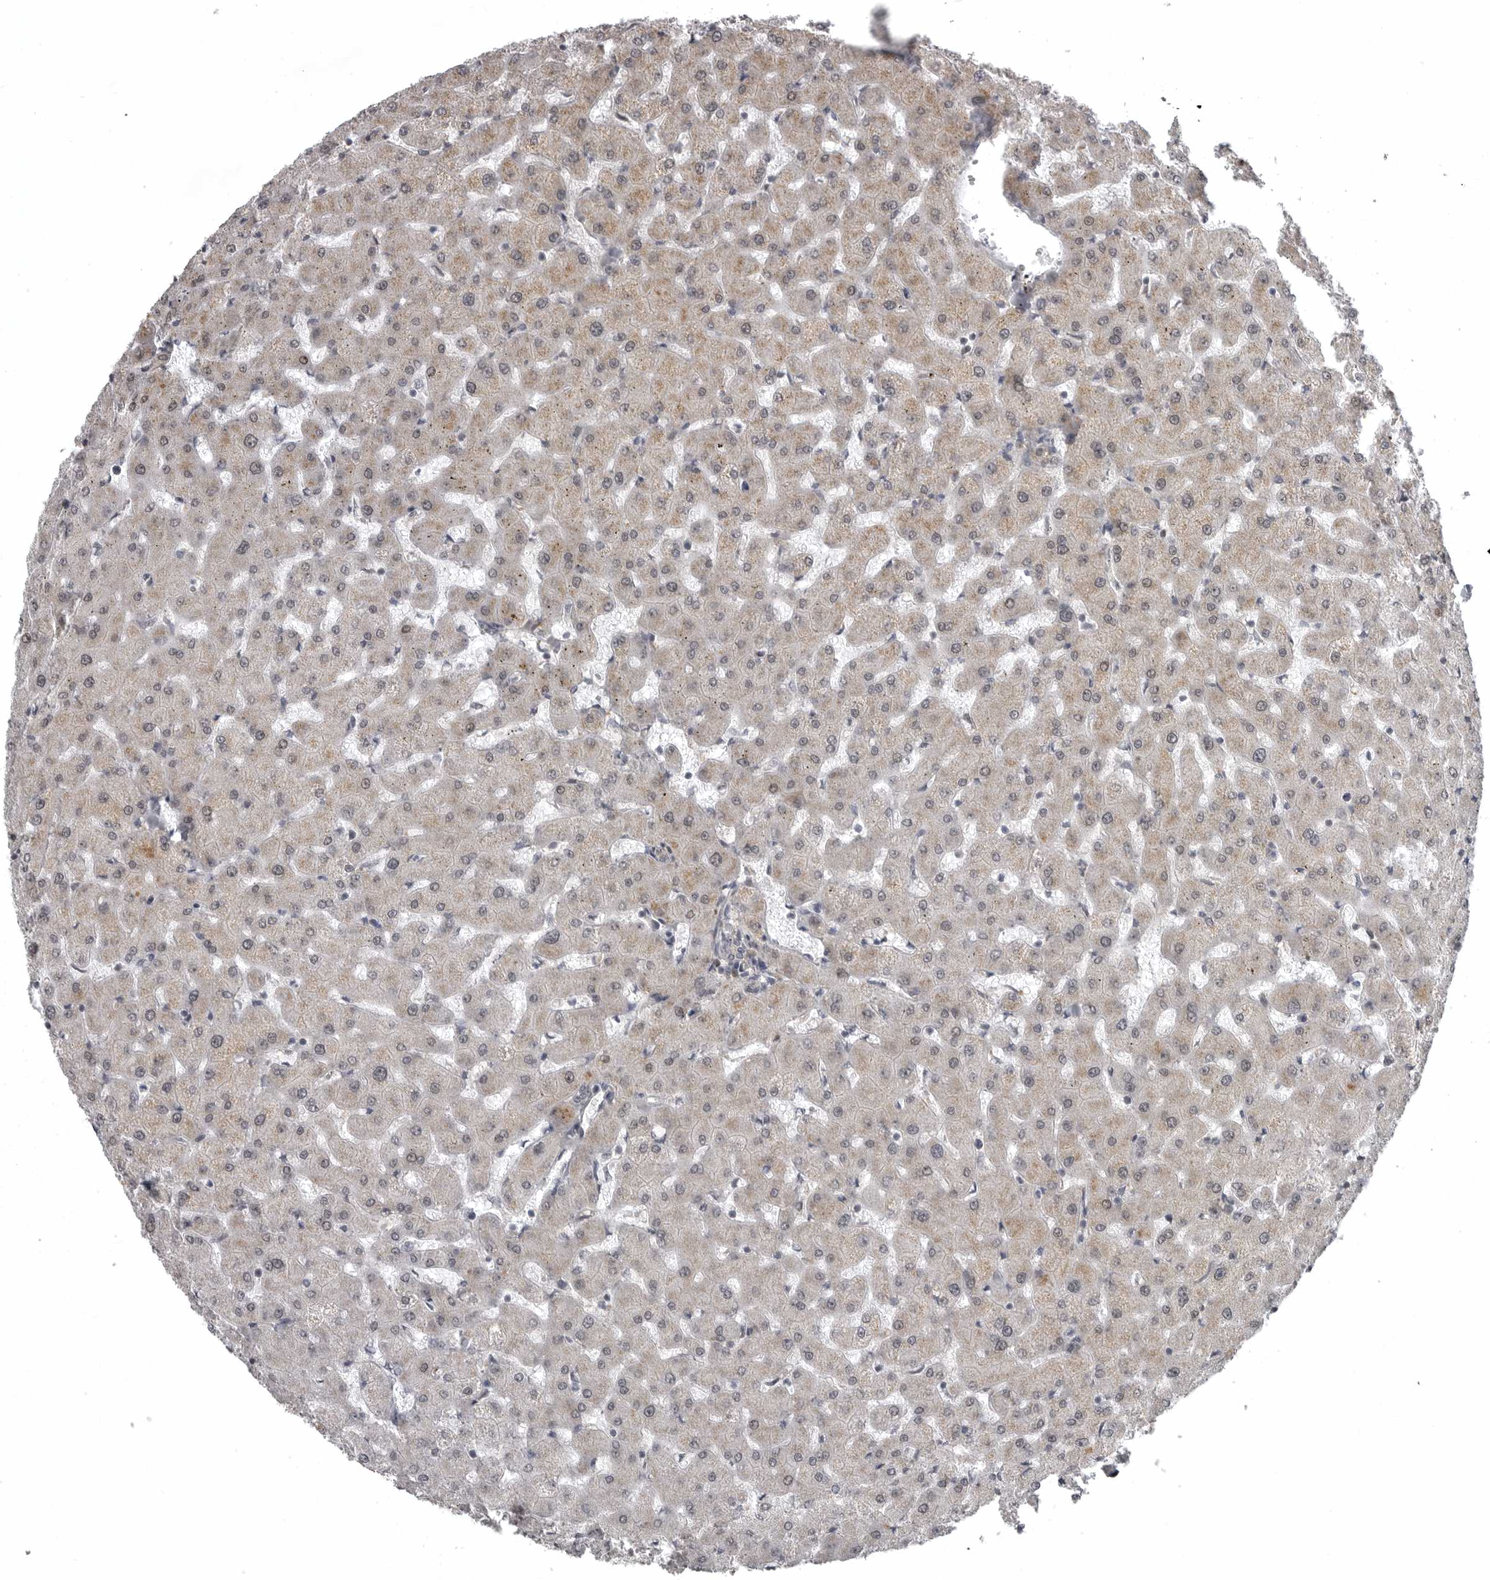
{"staining": {"intensity": "negative", "quantity": "none", "location": "none"}, "tissue": "liver", "cell_type": "Cholangiocytes", "image_type": "normal", "snomed": [{"axis": "morphology", "description": "Normal tissue, NOS"}, {"axis": "topography", "description": "Liver"}], "caption": "Immunohistochemistry image of normal liver stained for a protein (brown), which displays no staining in cholangiocytes. (DAB (3,3'-diaminobenzidine) immunohistochemistry (IHC) visualized using brightfield microscopy, high magnification).", "gene": "SNX16", "patient": {"sex": "female", "age": 63}}